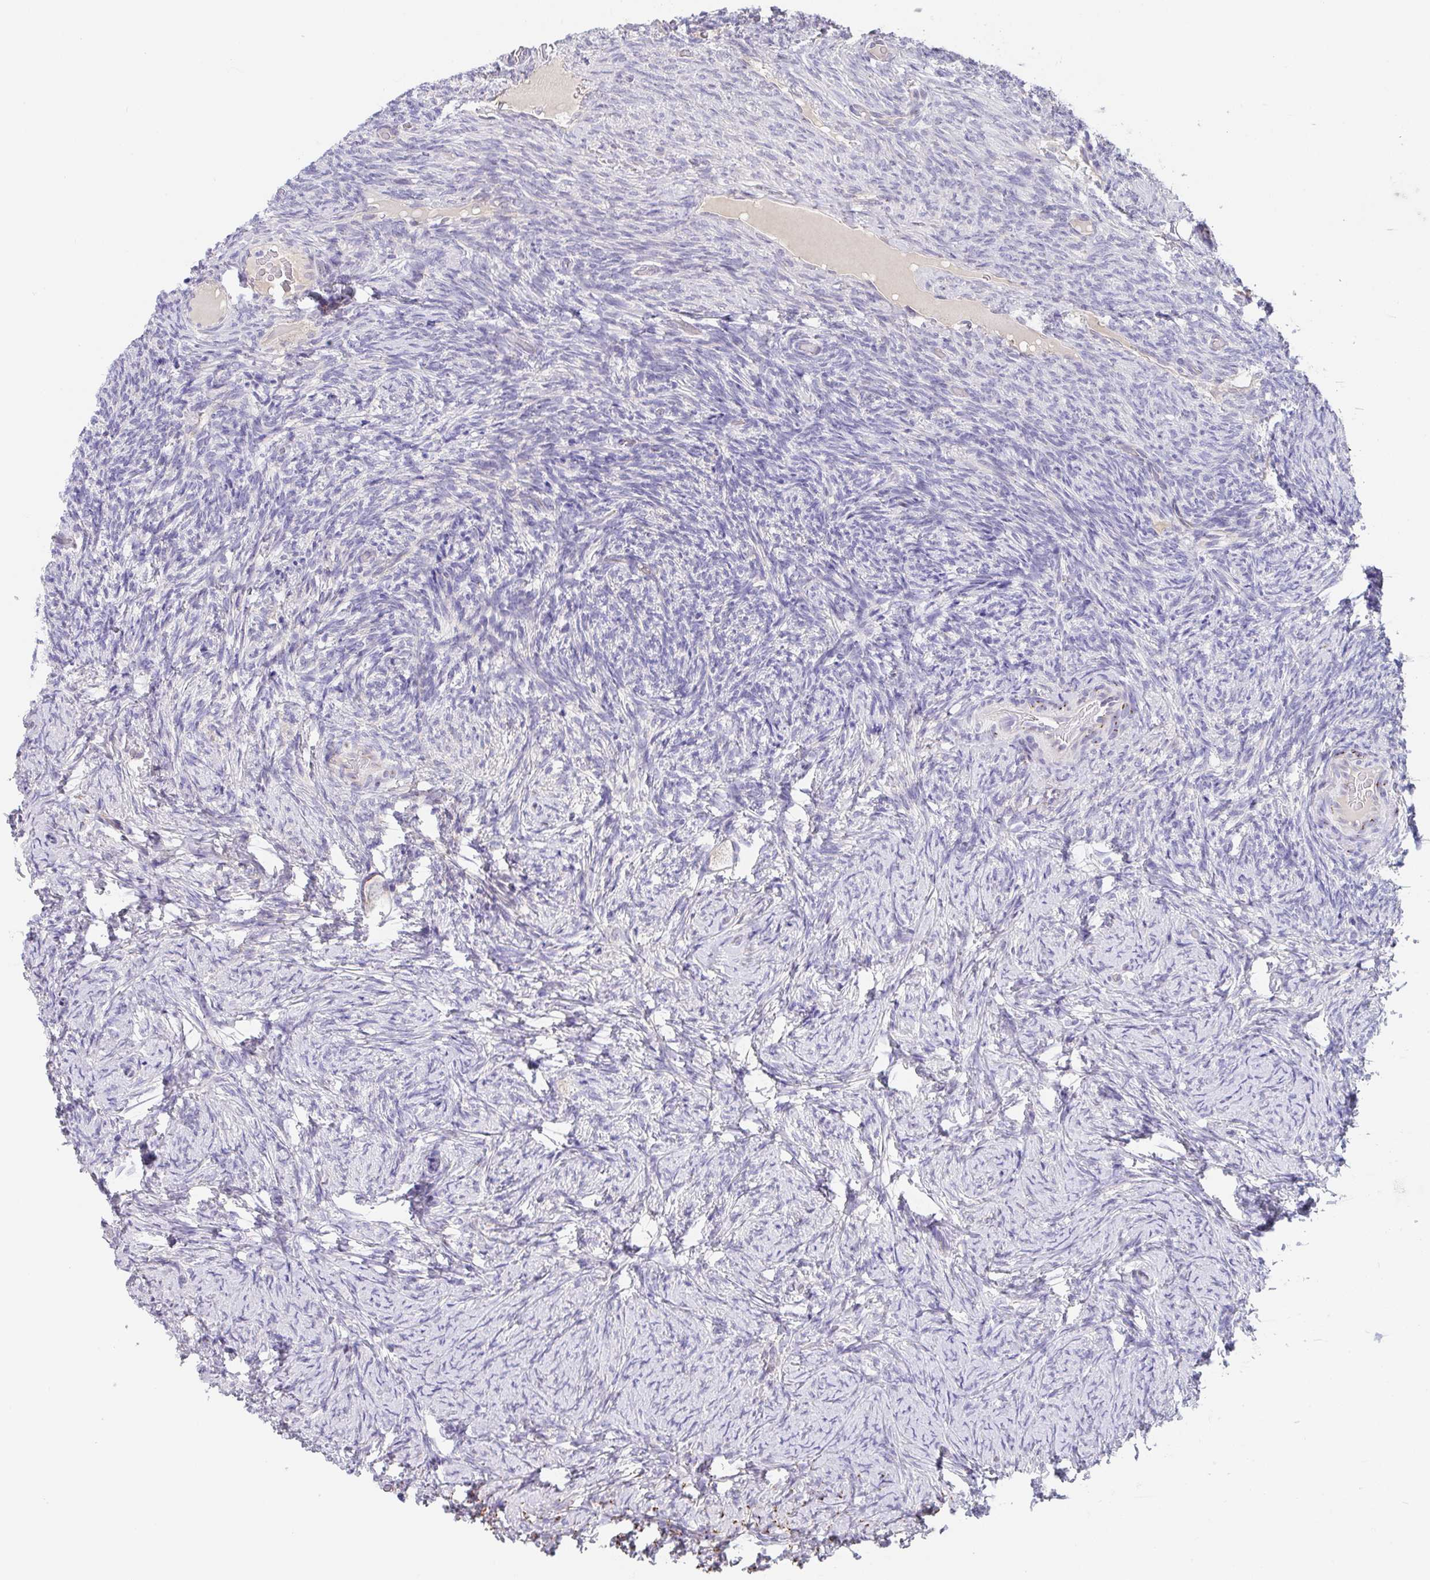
{"staining": {"intensity": "moderate", "quantity": "<25%", "location": "cytoplasmic/membranous"}, "tissue": "ovary", "cell_type": "Ovarian stroma cells", "image_type": "normal", "snomed": [{"axis": "morphology", "description": "Normal tissue, NOS"}, {"axis": "topography", "description": "Ovary"}], "caption": "Immunohistochemistry (IHC) (DAB (3,3'-diaminobenzidine)) staining of benign ovary demonstrates moderate cytoplasmic/membranous protein staining in approximately <25% of ovarian stroma cells.", "gene": "PROSER3", "patient": {"sex": "female", "age": 34}}